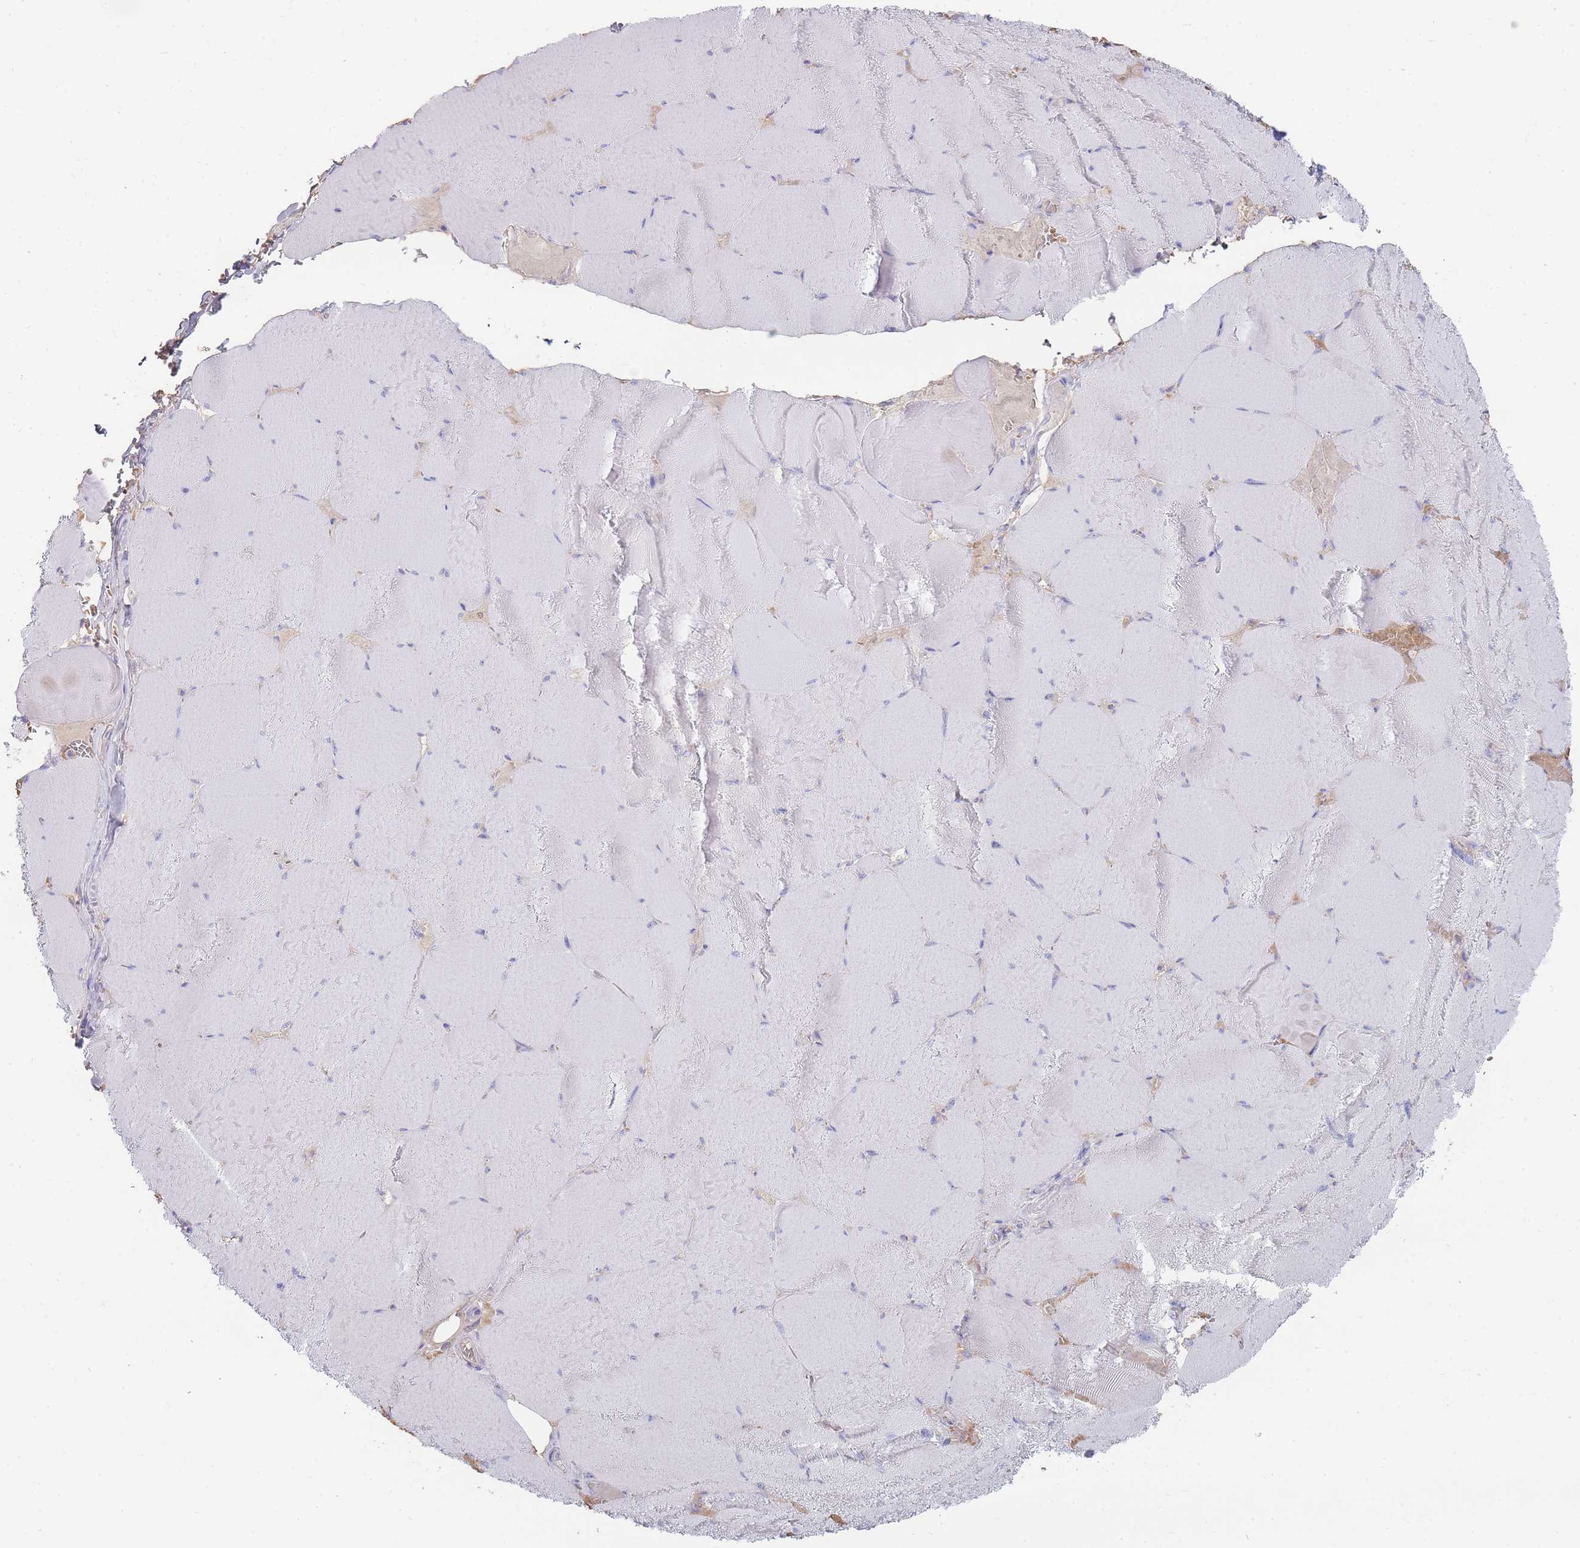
{"staining": {"intensity": "negative", "quantity": "none", "location": "none"}, "tissue": "skeletal muscle", "cell_type": "Myocytes", "image_type": "normal", "snomed": [{"axis": "morphology", "description": "Normal tissue, NOS"}, {"axis": "topography", "description": "Skeletal muscle"}, {"axis": "topography", "description": "Head-Neck"}], "caption": "IHC image of normal skeletal muscle: human skeletal muscle stained with DAB exhibits no significant protein expression in myocytes.", "gene": "ENSG00000284931", "patient": {"sex": "male", "age": 66}}